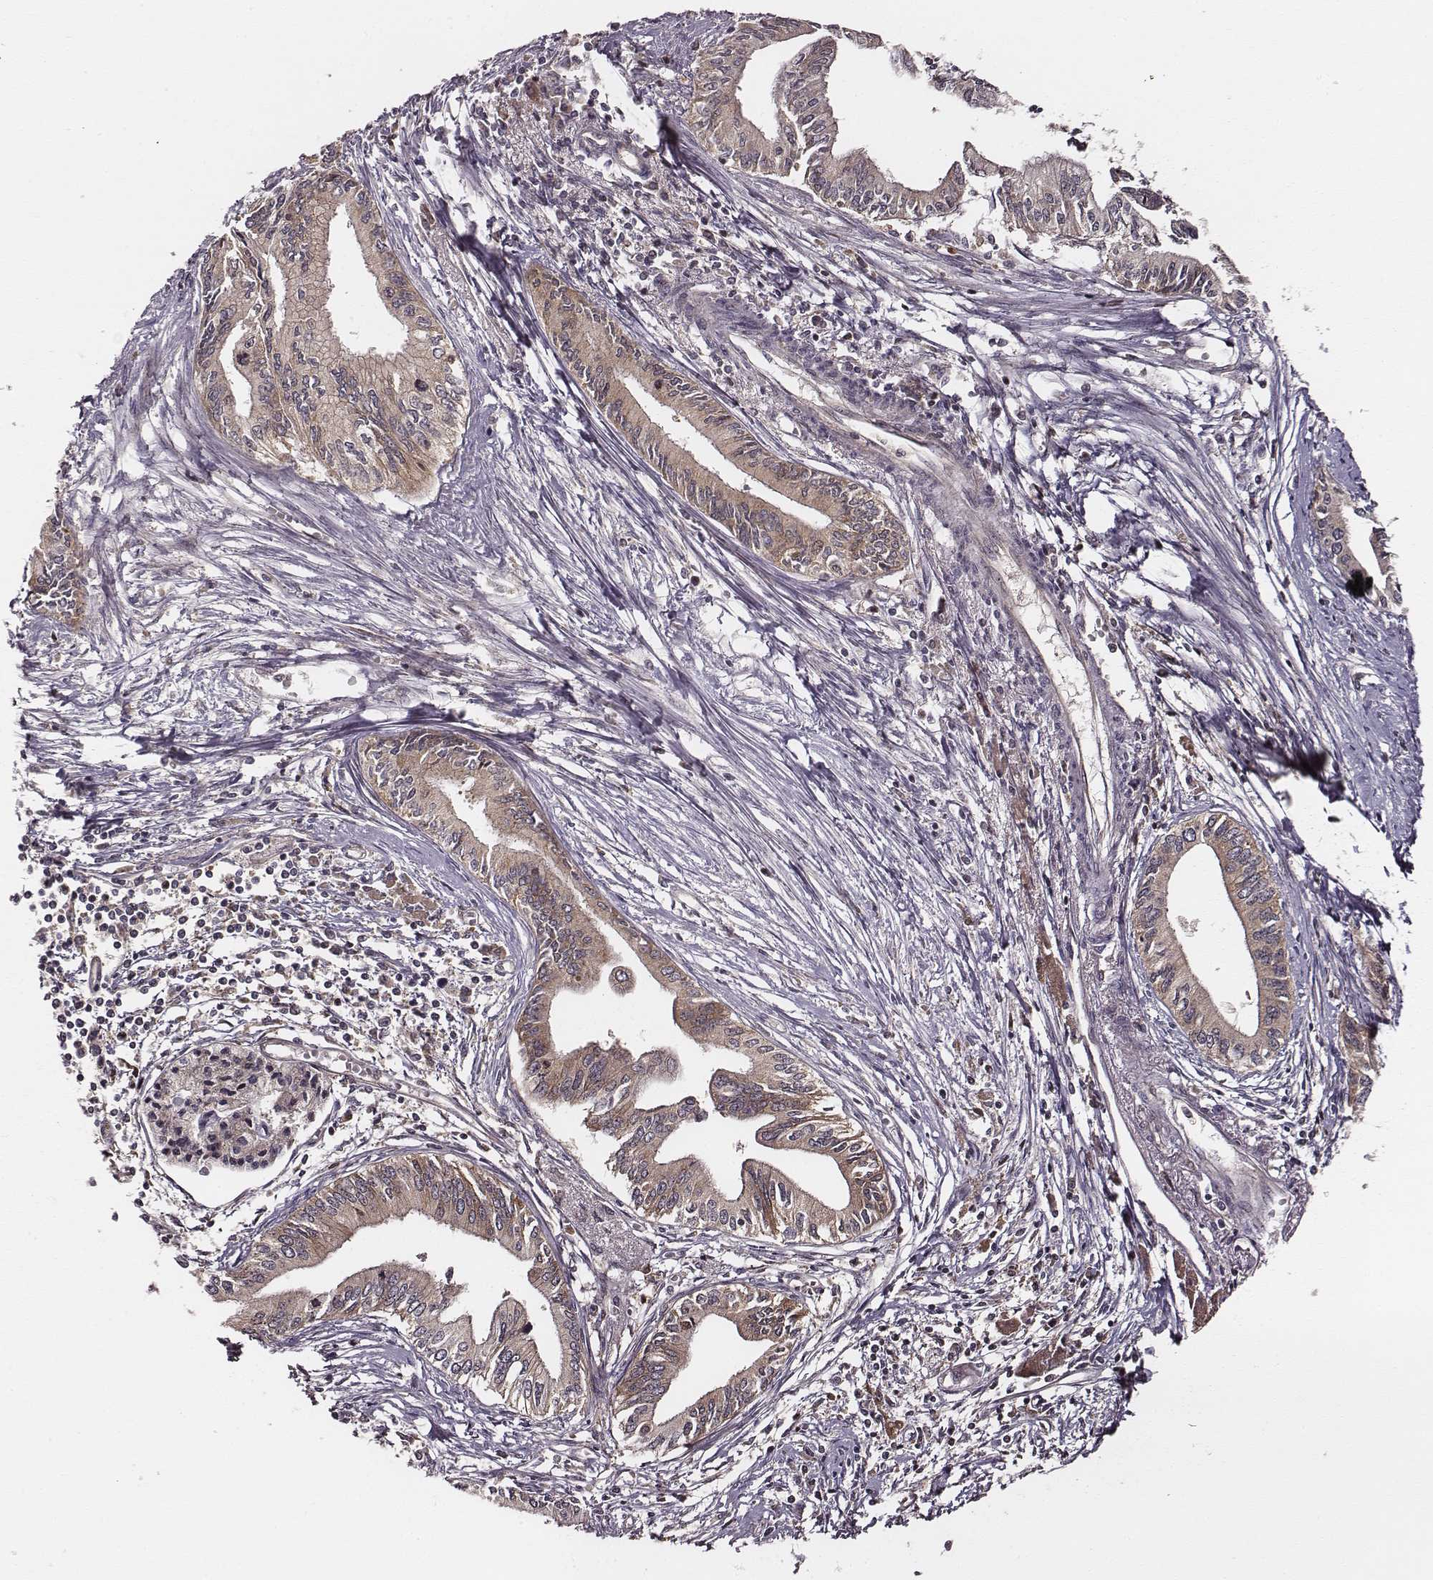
{"staining": {"intensity": "moderate", "quantity": ">75%", "location": "cytoplasmic/membranous"}, "tissue": "pancreatic cancer", "cell_type": "Tumor cells", "image_type": "cancer", "snomed": [{"axis": "morphology", "description": "Adenocarcinoma, NOS"}, {"axis": "topography", "description": "Pancreas"}], "caption": "Protein staining of pancreatic cancer (adenocarcinoma) tissue shows moderate cytoplasmic/membranous expression in approximately >75% of tumor cells.", "gene": "VPS26A", "patient": {"sex": "female", "age": 61}}